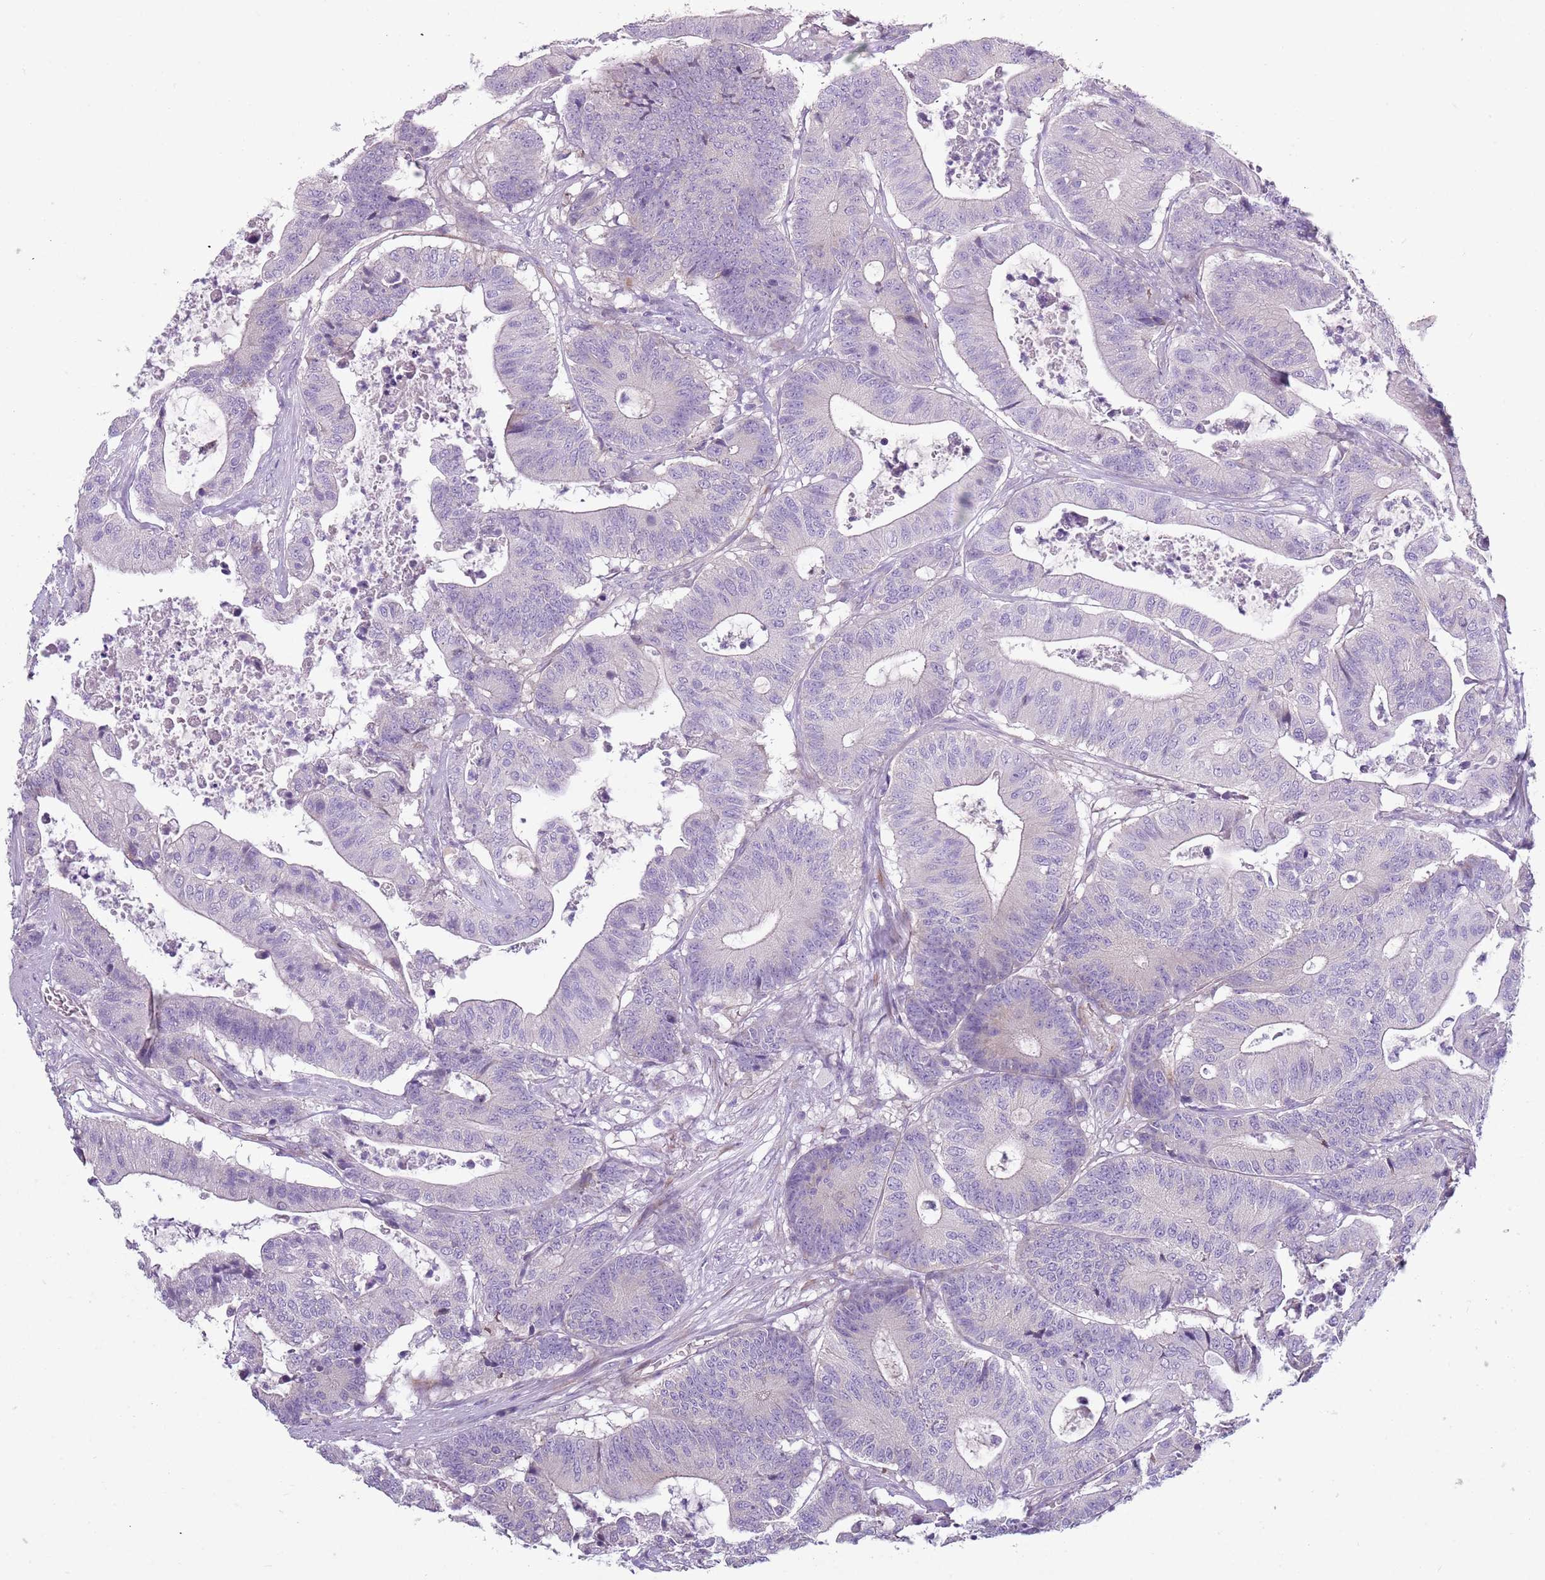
{"staining": {"intensity": "negative", "quantity": "none", "location": "none"}, "tissue": "colorectal cancer", "cell_type": "Tumor cells", "image_type": "cancer", "snomed": [{"axis": "morphology", "description": "Adenocarcinoma, NOS"}, {"axis": "topography", "description": "Colon"}], "caption": "The histopathology image shows no significant positivity in tumor cells of adenocarcinoma (colorectal). (DAB immunohistochemistry visualized using brightfield microscopy, high magnification).", "gene": "ZNF583", "patient": {"sex": "female", "age": 84}}